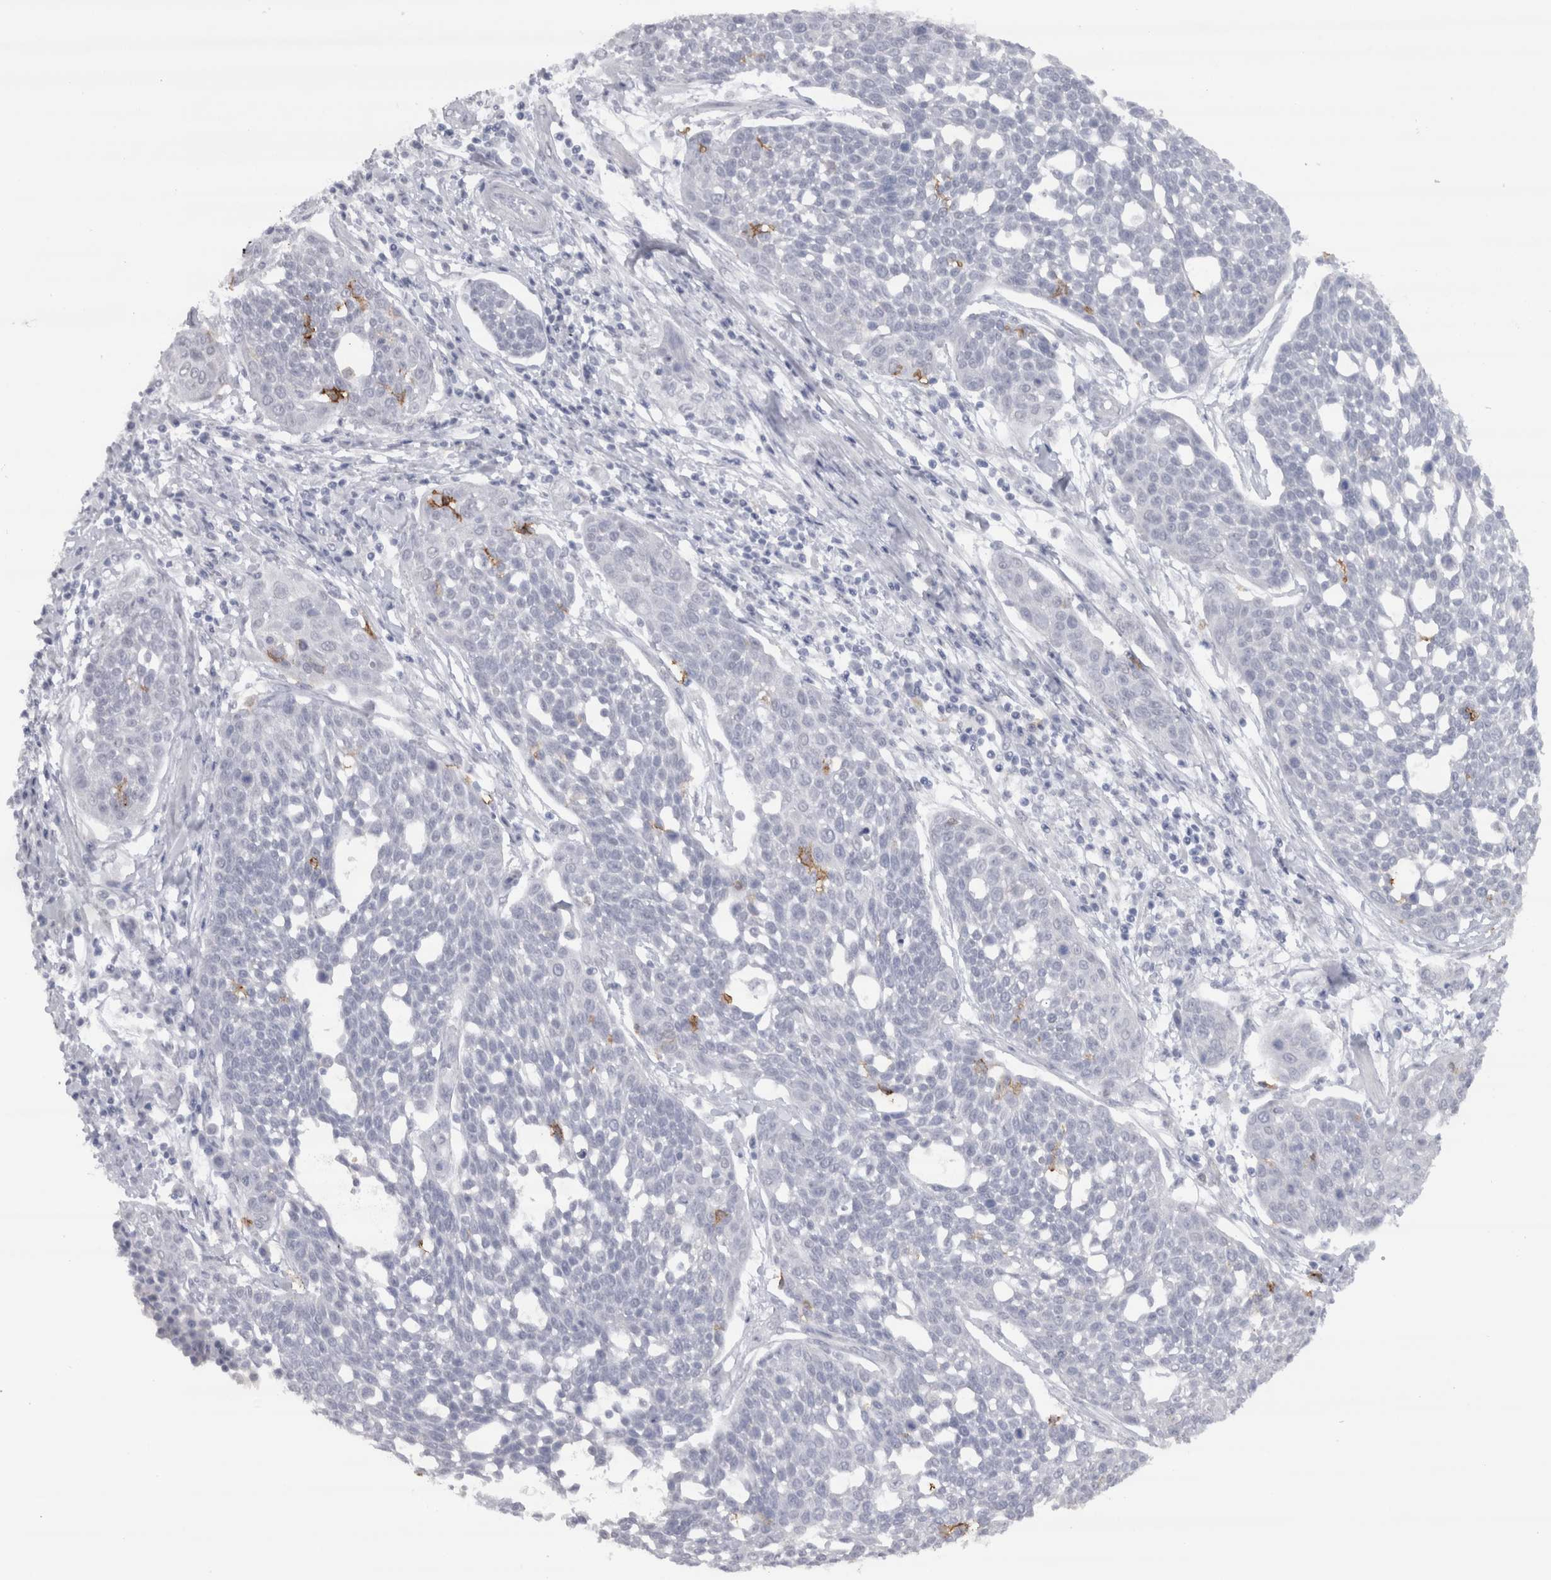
{"staining": {"intensity": "negative", "quantity": "none", "location": "none"}, "tissue": "cervical cancer", "cell_type": "Tumor cells", "image_type": "cancer", "snomed": [{"axis": "morphology", "description": "Squamous cell carcinoma, NOS"}, {"axis": "topography", "description": "Cervix"}], "caption": "Histopathology image shows no significant protein staining in tumor cells of cervical cancer (squamous cell carcinoma). Nuclei are stained in blue.", "gene": "CDH17", "patient": {"sex": "female", "age": 34}}